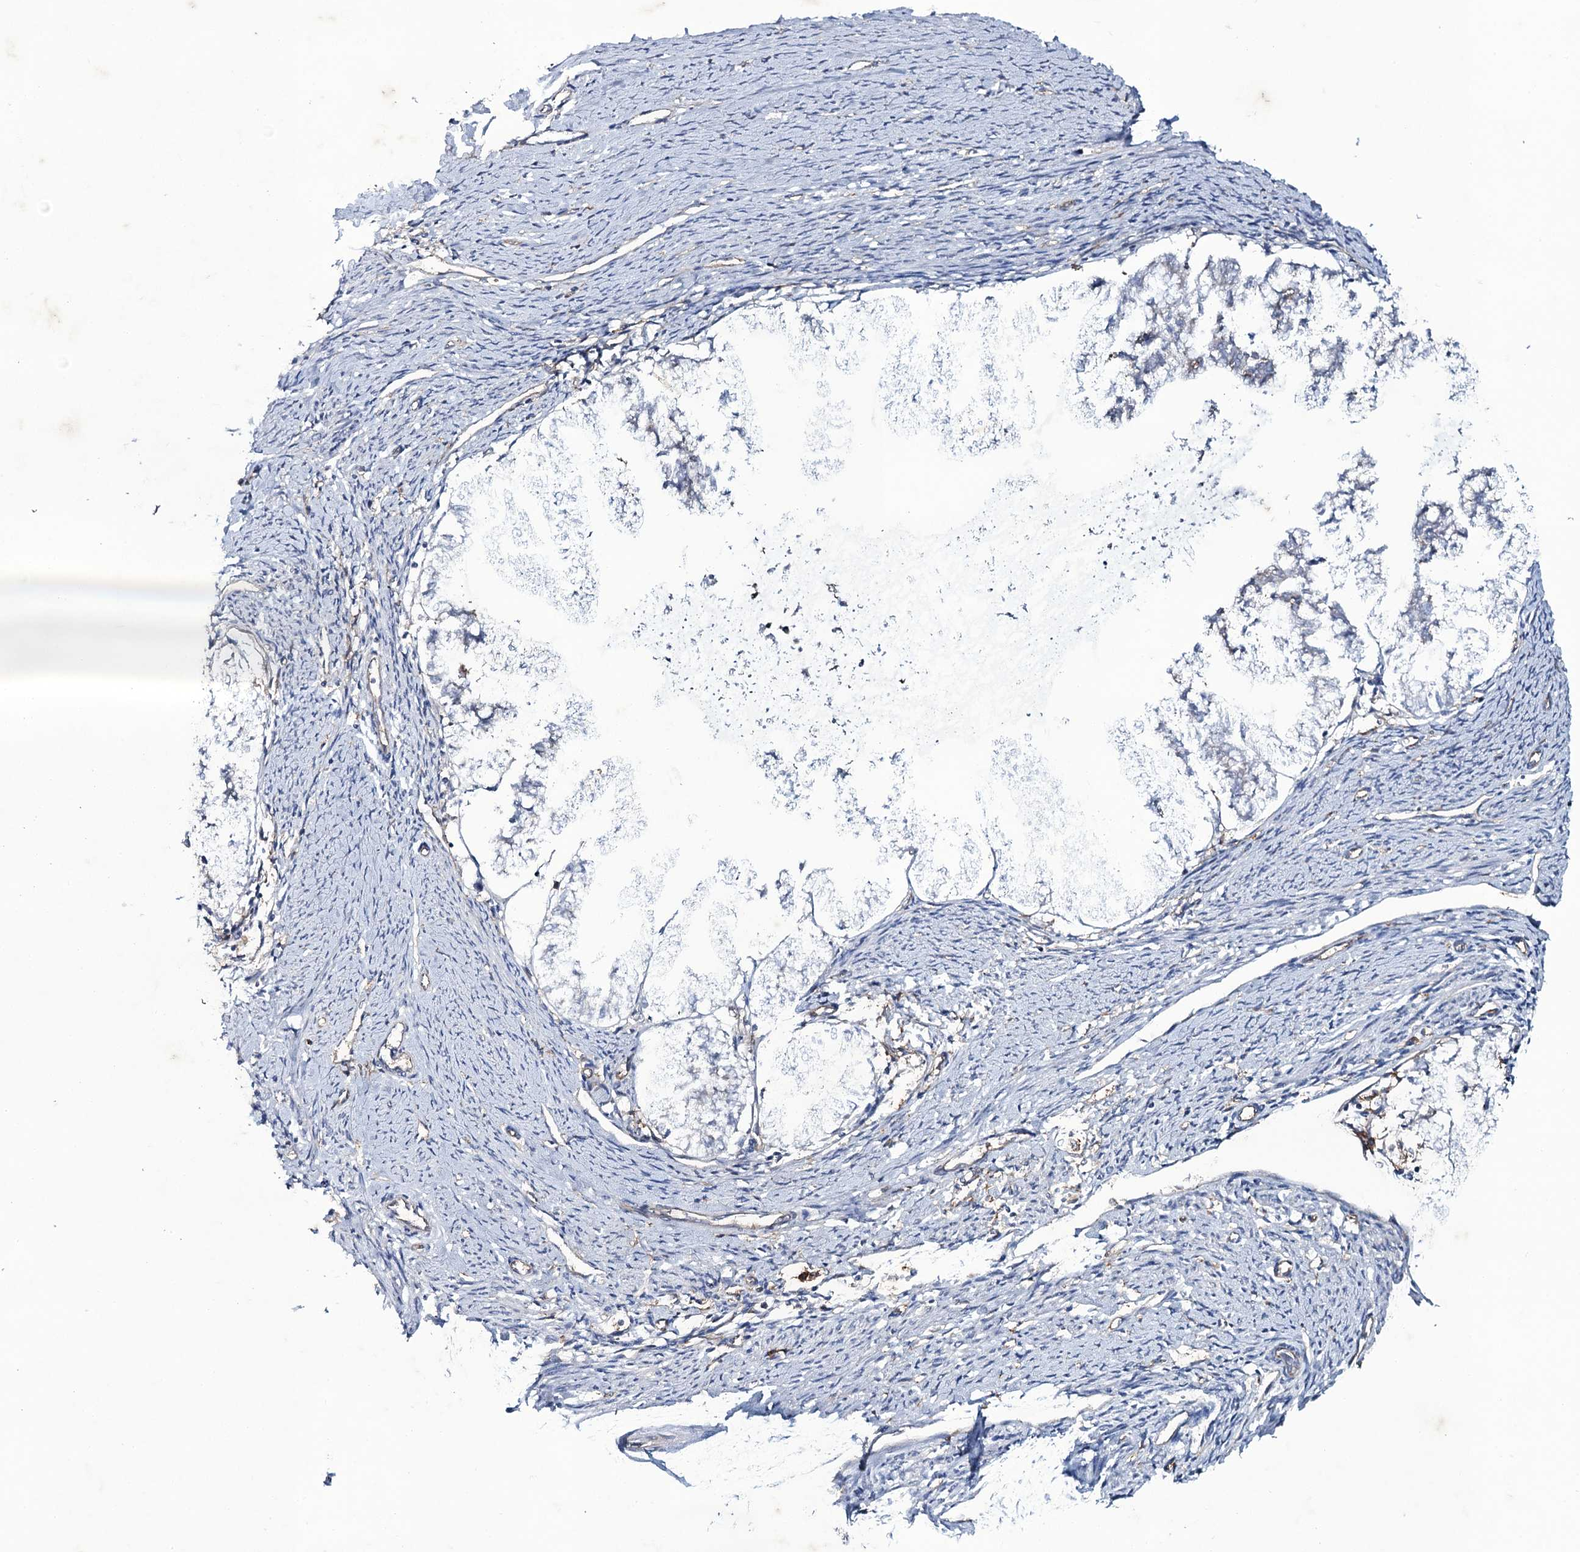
{"staining": {"intensity": "negative", "quantity": "none", "location": "none"}, "tissue": "endometrial cancer", "cell_type": "Tumor cells", "image_type": "cancer", "snomed": [{"axis": "morphology", "description": "Adenocarcinoma, NOS"}, {"axis": "topography", "description": "Endometrium"}], "caption": "High power microscopy micrograph of an immunohistochemistry (IHC) photomicrograph of endometrial cancer, revealing no significant staining in tumor cells.", "gene": "SNAP23", "patient": {"sex": "female", "age": 79}}